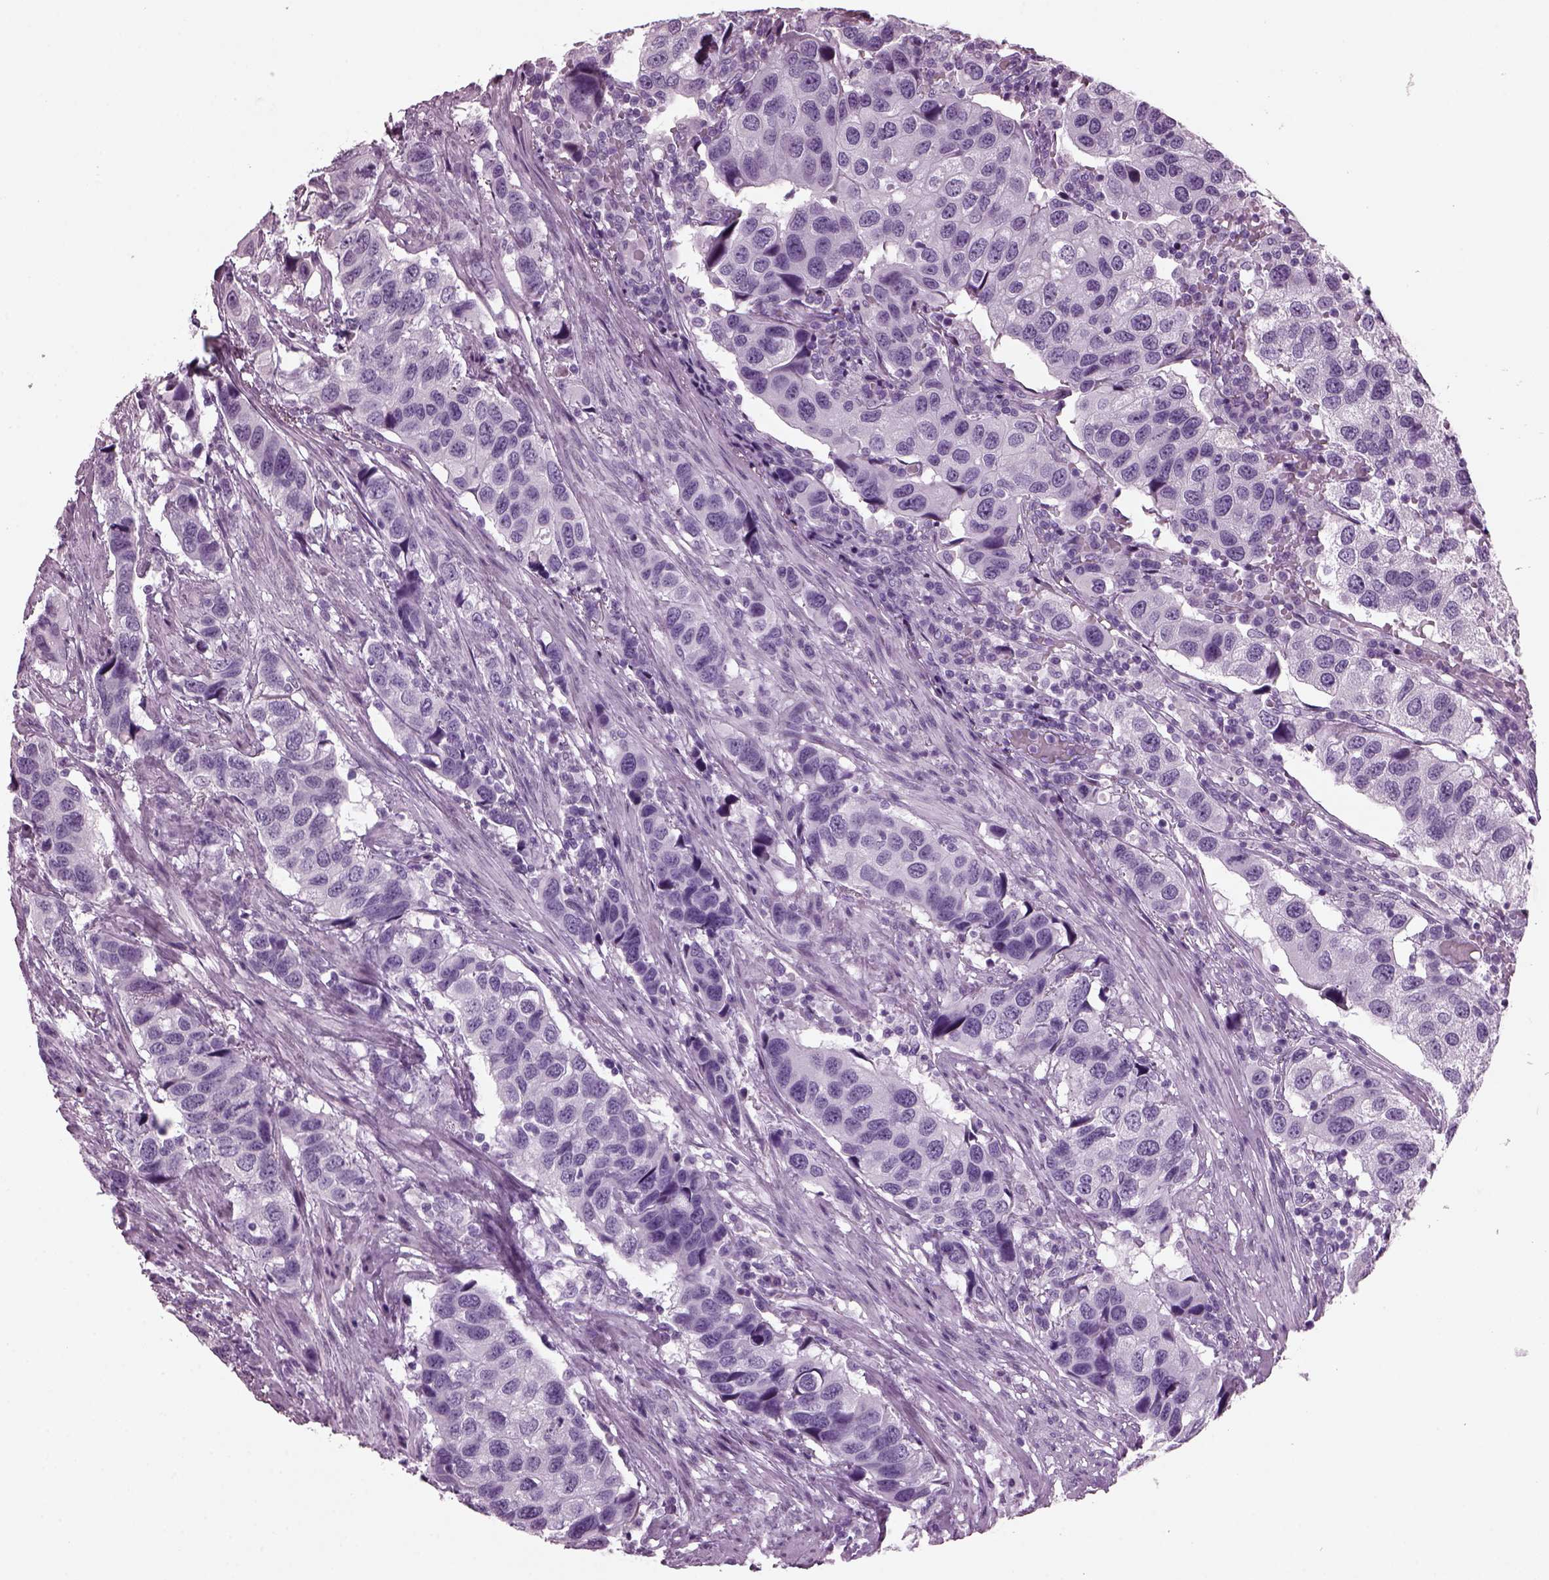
{"staining": {"intensity": "negative", "quantity": "none", "location": "none"}, "tissue": "urothelial cancer", "cell_type": "Tumor cells", "image_type": "cancer", "snomed": [{"axis": "morphology", "description": "Urothelial carcinoma, High grade"}, {"axis": "topography", "description": "Urinary bladder"}], "caption": "Immunohistochemistry (IHC) image of neoplastic tissue: urothelial cancer stained with DAB demonstrates no significant protein positivity in tumor cells.", "gene": "KRTAP3-2", "patient": {"sex": "male", "age": 79}}